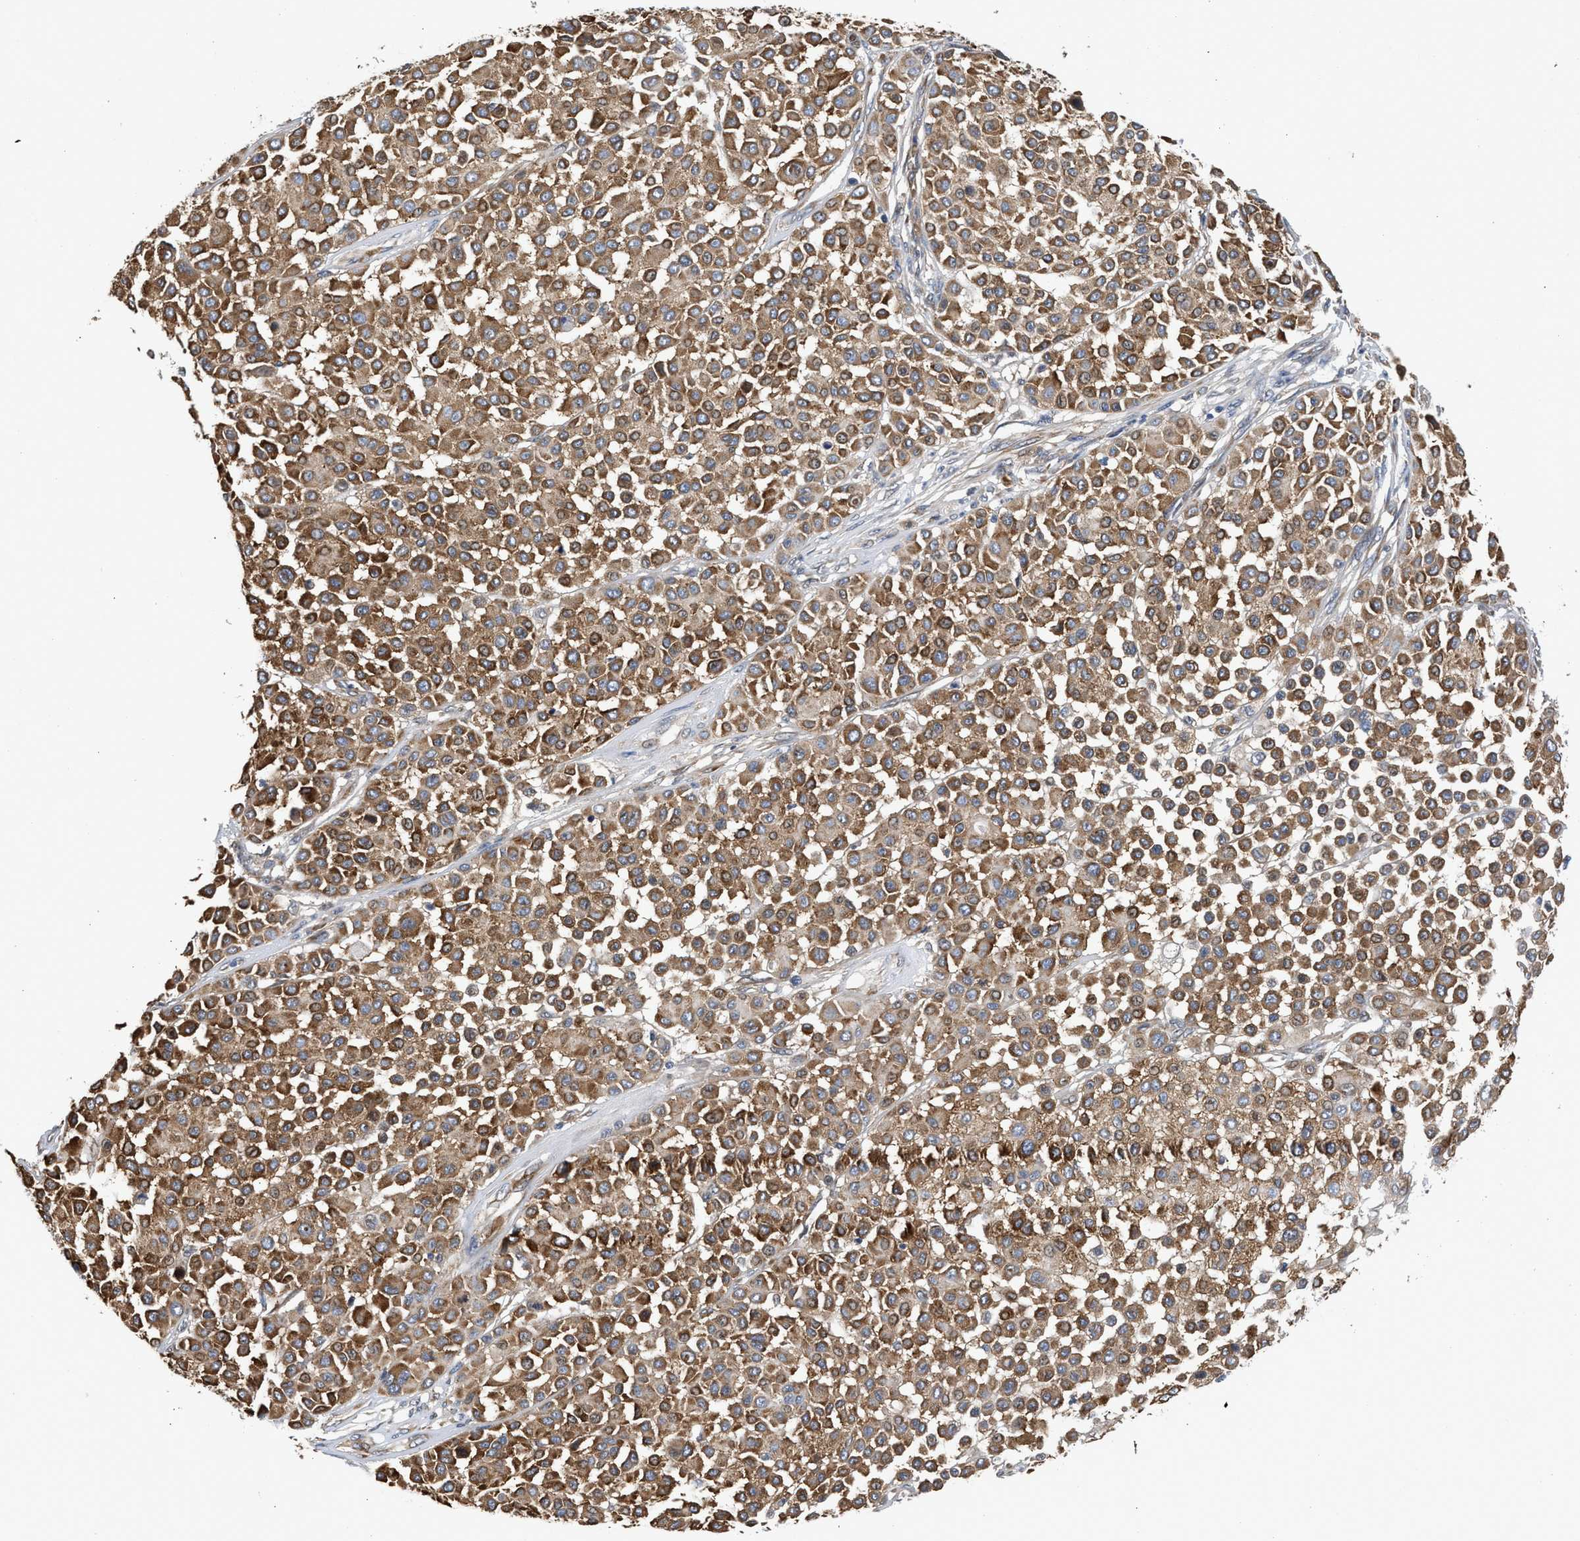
{"staining": {"intensity": "moderate", "quantity": ">75%", "location": "cytoplasmic/membranous"}, "tissue": "melanoma", "cell_type": "Tumor cells", "image_type": "cancer", "snomed": [{"axis": "morphology", "description": "Malignant melanoma, Metastatic site"}, {"axis": "topography", "description": "Soft tissue"}], "caption": "Immunohistochemical staining of malignant melanoma (metastatic site) reveals medium levels of moderate cytoplasmic/membranous protein expression in about >75% of tumor cells.", "gene": "POLG2", "patient": {"sex": "male", "age": 41}}